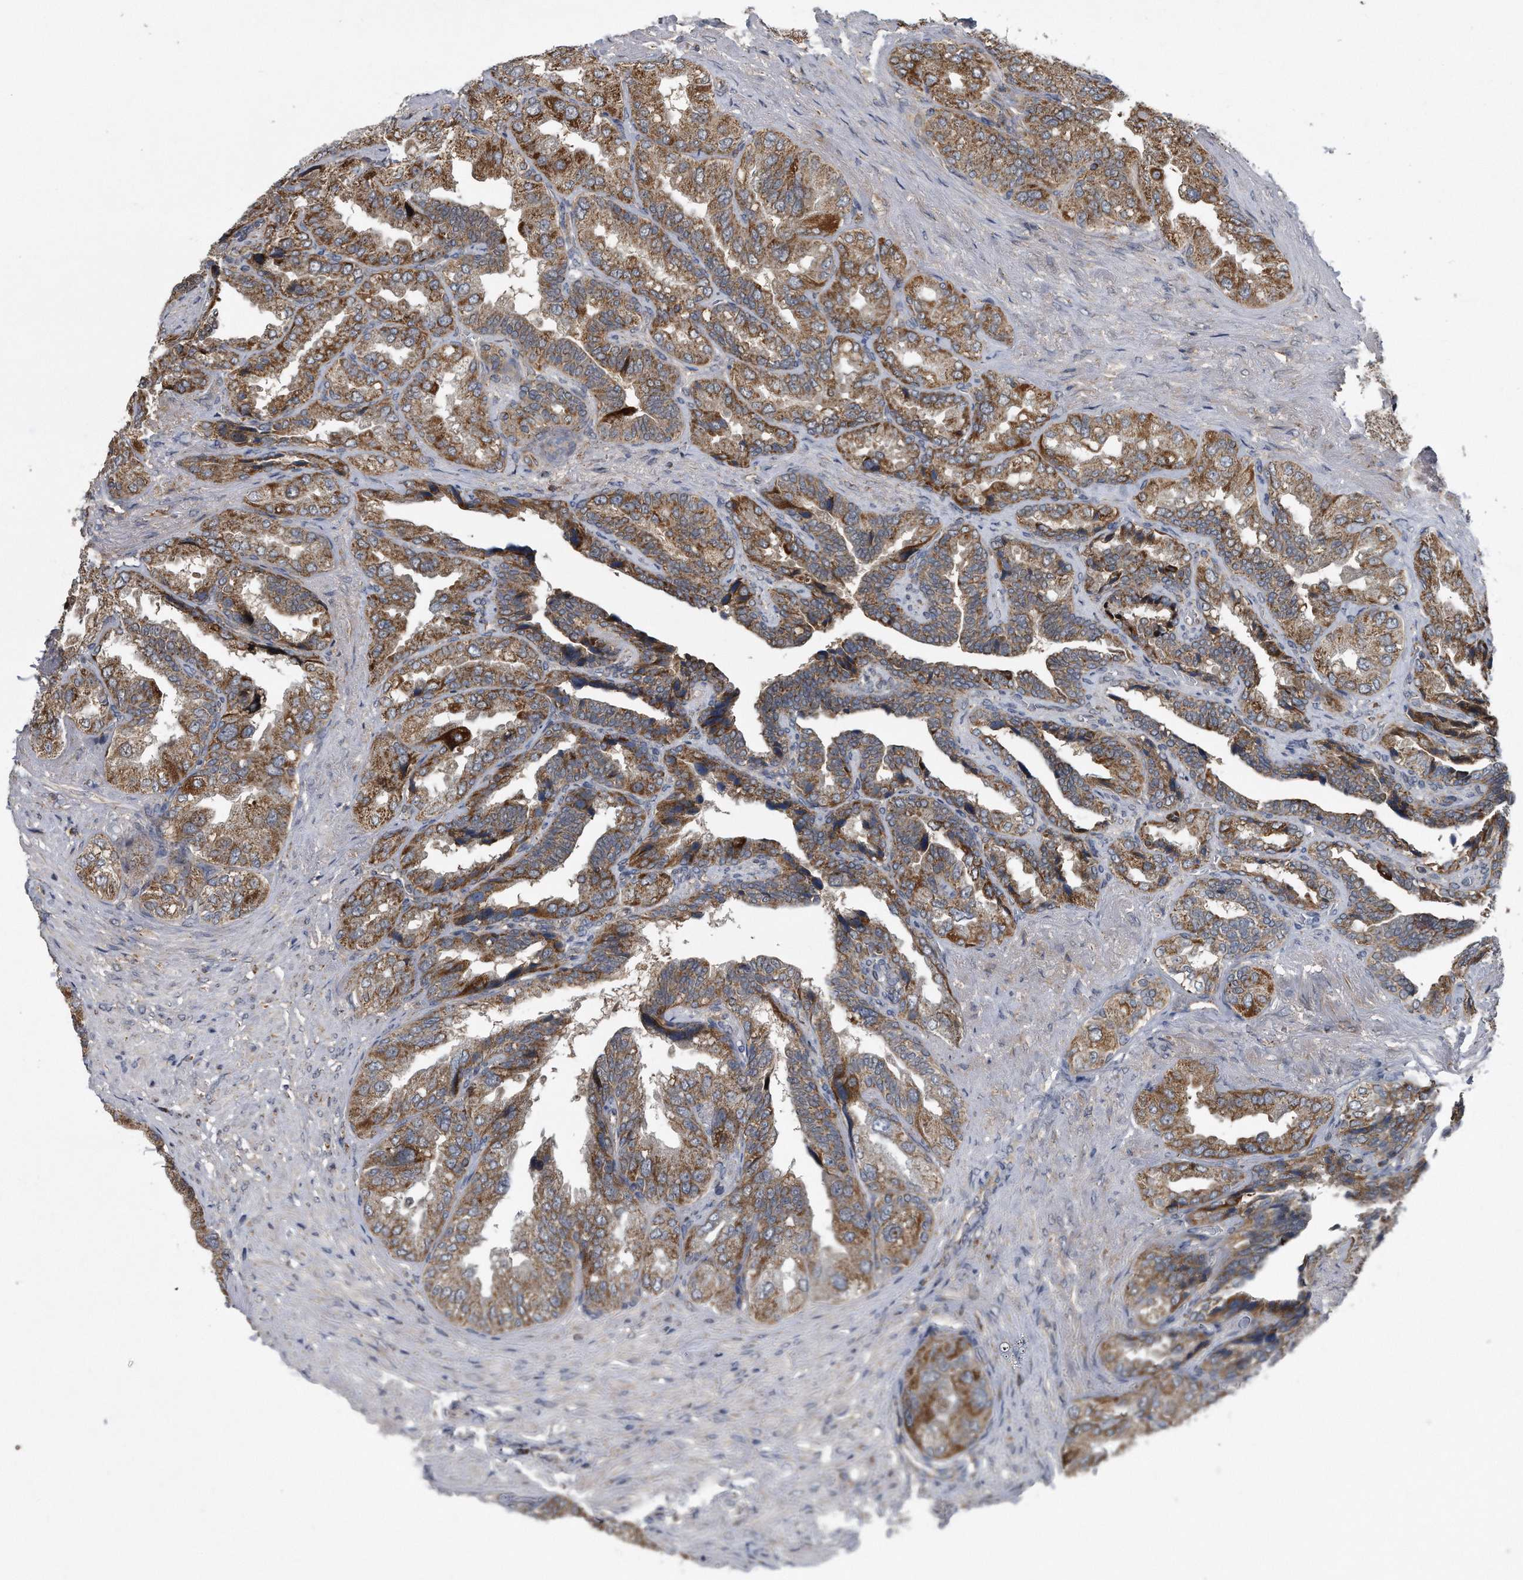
{"staining": {"intensity": "moderate", "quantity": ">75%", "location": "cytoplasmic/membranous"}, "tissue": "seminal vesicle", "cell_type": "Glandular cells", "image_type": "normal", "snomed": [{"axis": "morphology", "description": "Normal tissue, NOS"}, {"axis": "topography", "description": "Seminal veicle"}, {"axis": "topography", "description": "Peripheral nerve tissue"}], "caption": "Protein expression analysis of benign seminal vesicle displays moderate cytoplasmic/membranous staining in about >75% of glandular cells.", "gene": "ALPK2", "patient": {"sex": "male", "age": 63}}